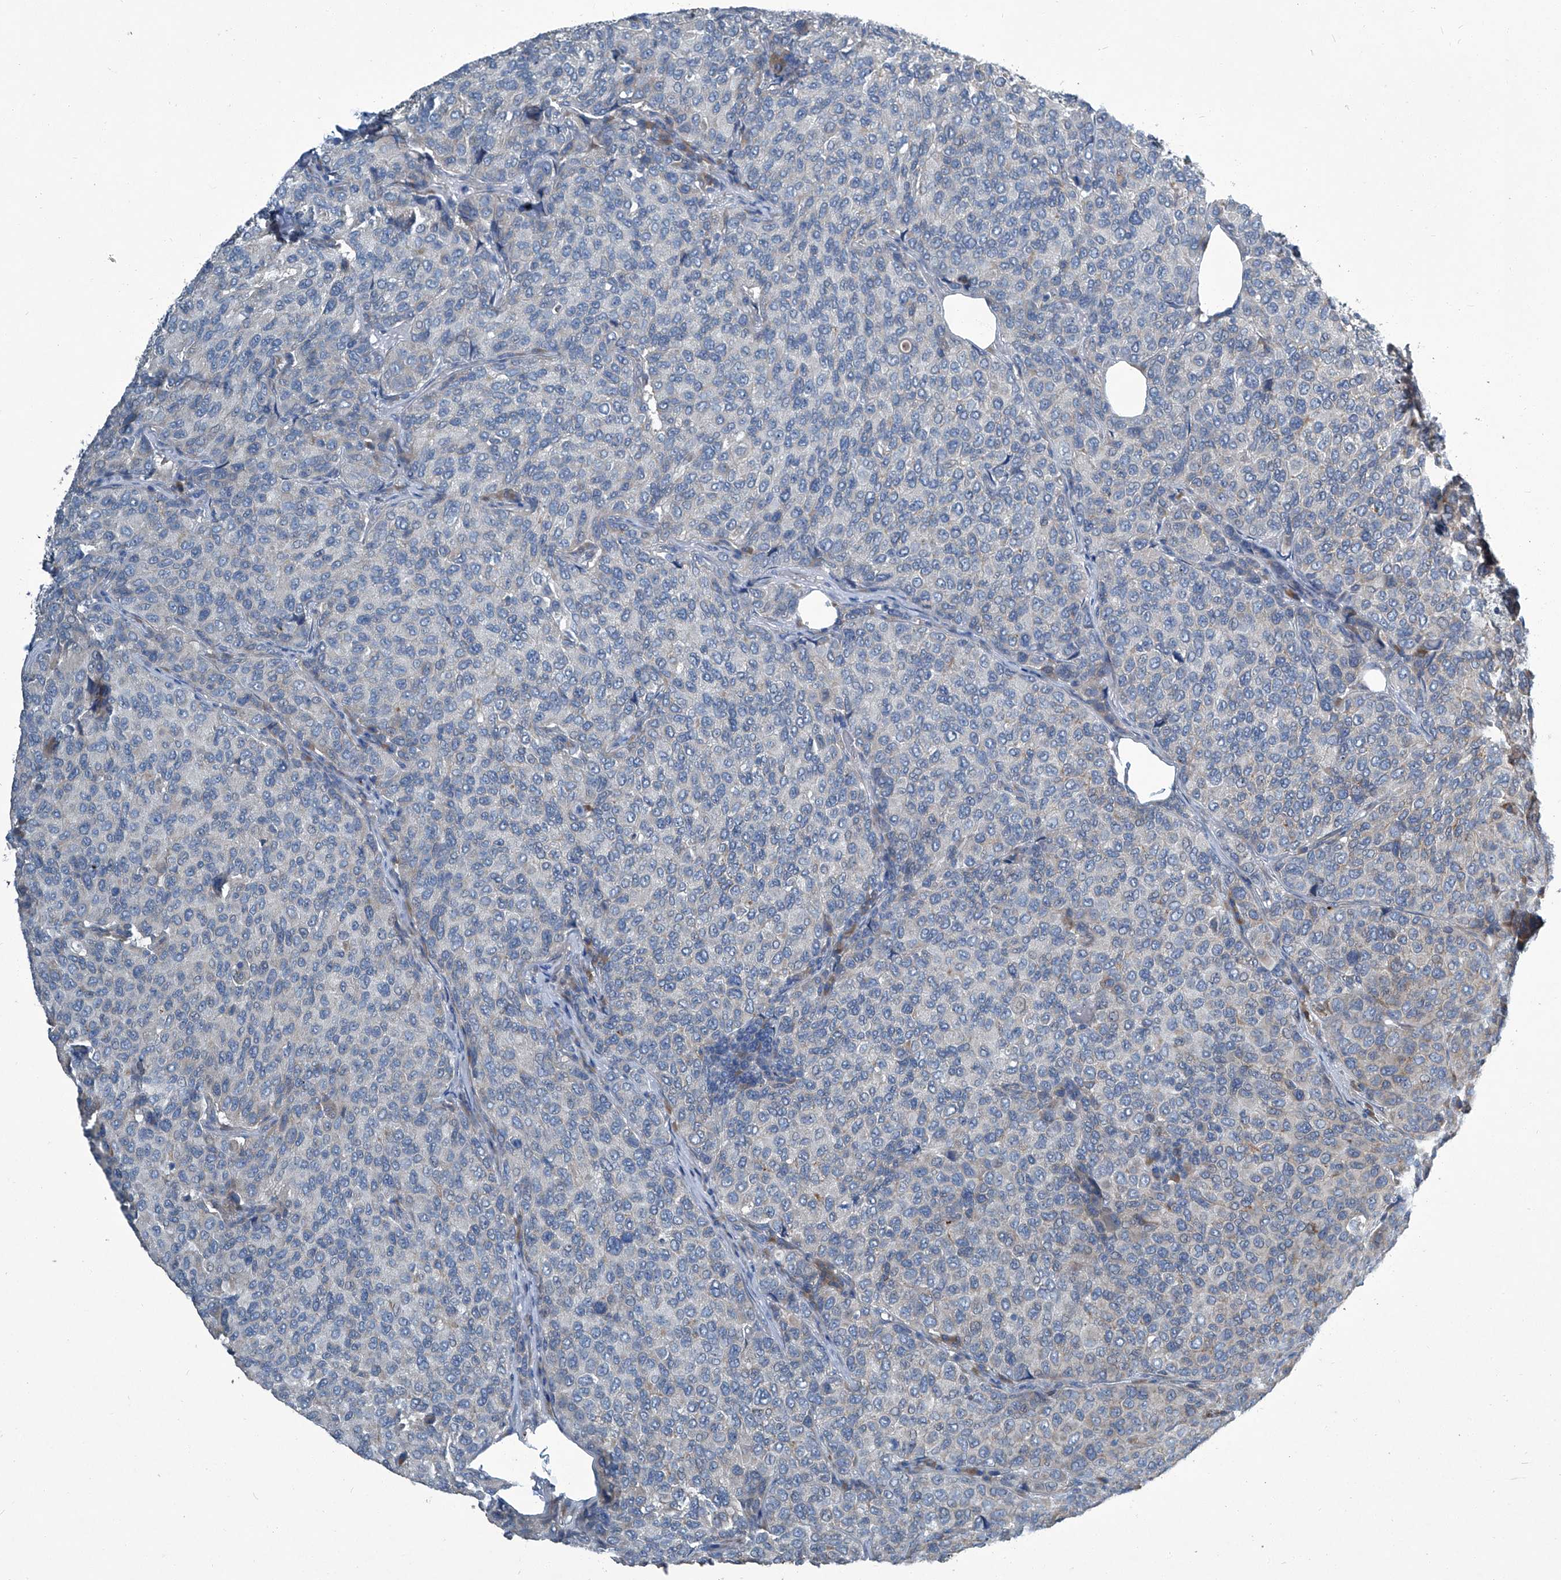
{"staining": {"intensity": "weak", "quantity": "25%-75%", "location": "cytoplasmic/membranous"}, "tissue": "breast cancer", "cell_type": "Tumor cells", "image_type": "cancer", "snomed": [{"axis": "morphology", "description": "Duct carcinoma"}, {"axis": "topography", "description": "Breast"}], "caption": "An image of infiltrating ductal carcinoma (breast) stained for a protein reveals weak cytoplasmic/membranous brown staining in tumor cells.", "gene": "SLC26A11", "patient": {"sex": "female", "age": 55}}